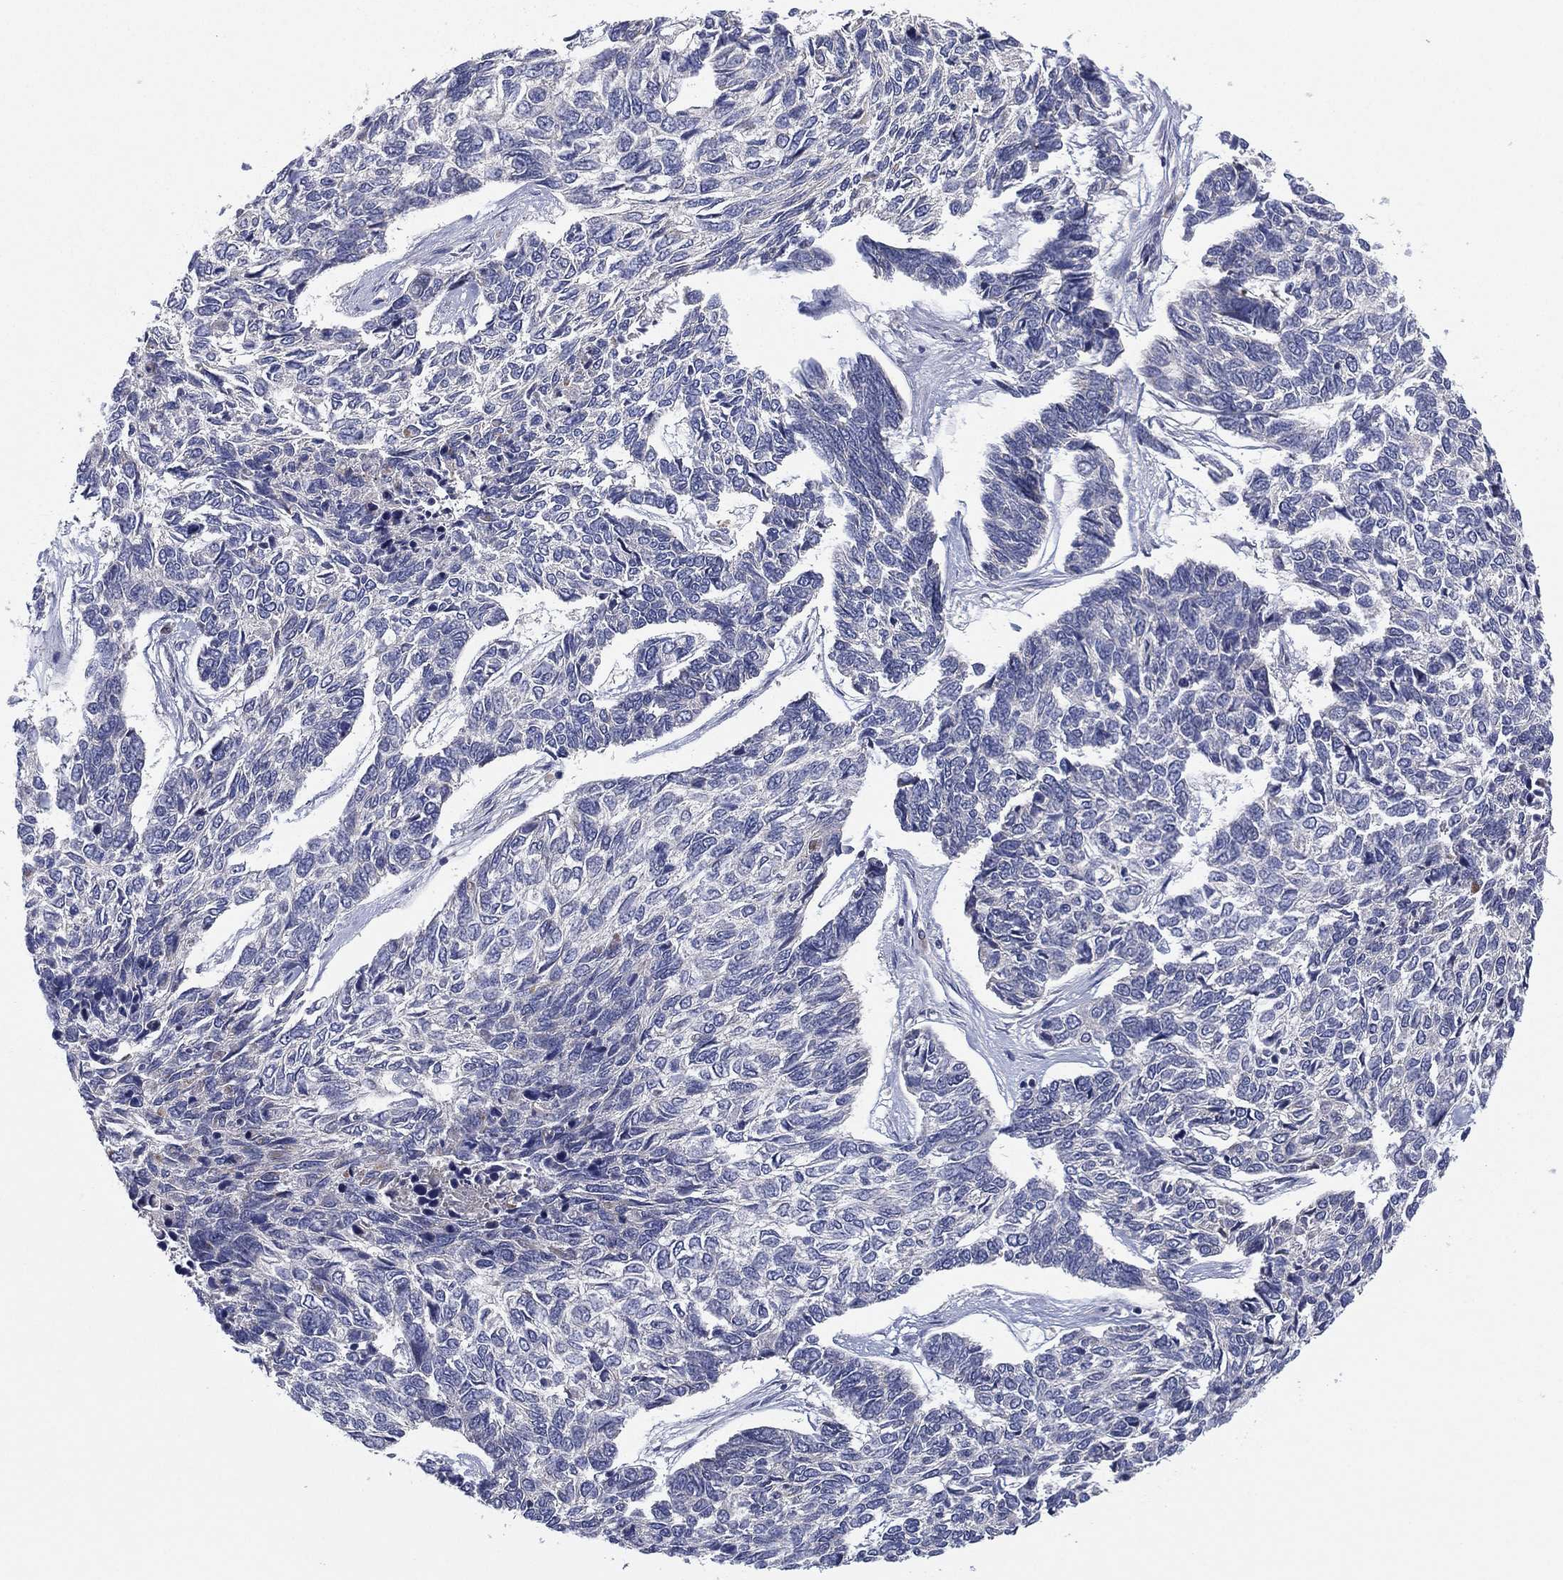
{"staining": {"intensity": "negative", "quantity": "none", "location": "none"}, "tissue": "skin cancer", "cell_type": "Tumor cells", "image_type": "cancer", "snomed": [{"axis": "morphology", "description": "Basal cell carcinoma"}, {"axis": "topography", "description": "Skin"}], "caption": "This is an IHC photomicrograph of human skin cancer. There is no expression in tumor cells.", "gene": "MPP7", "patient": {"sex": "female", "age": 65}}